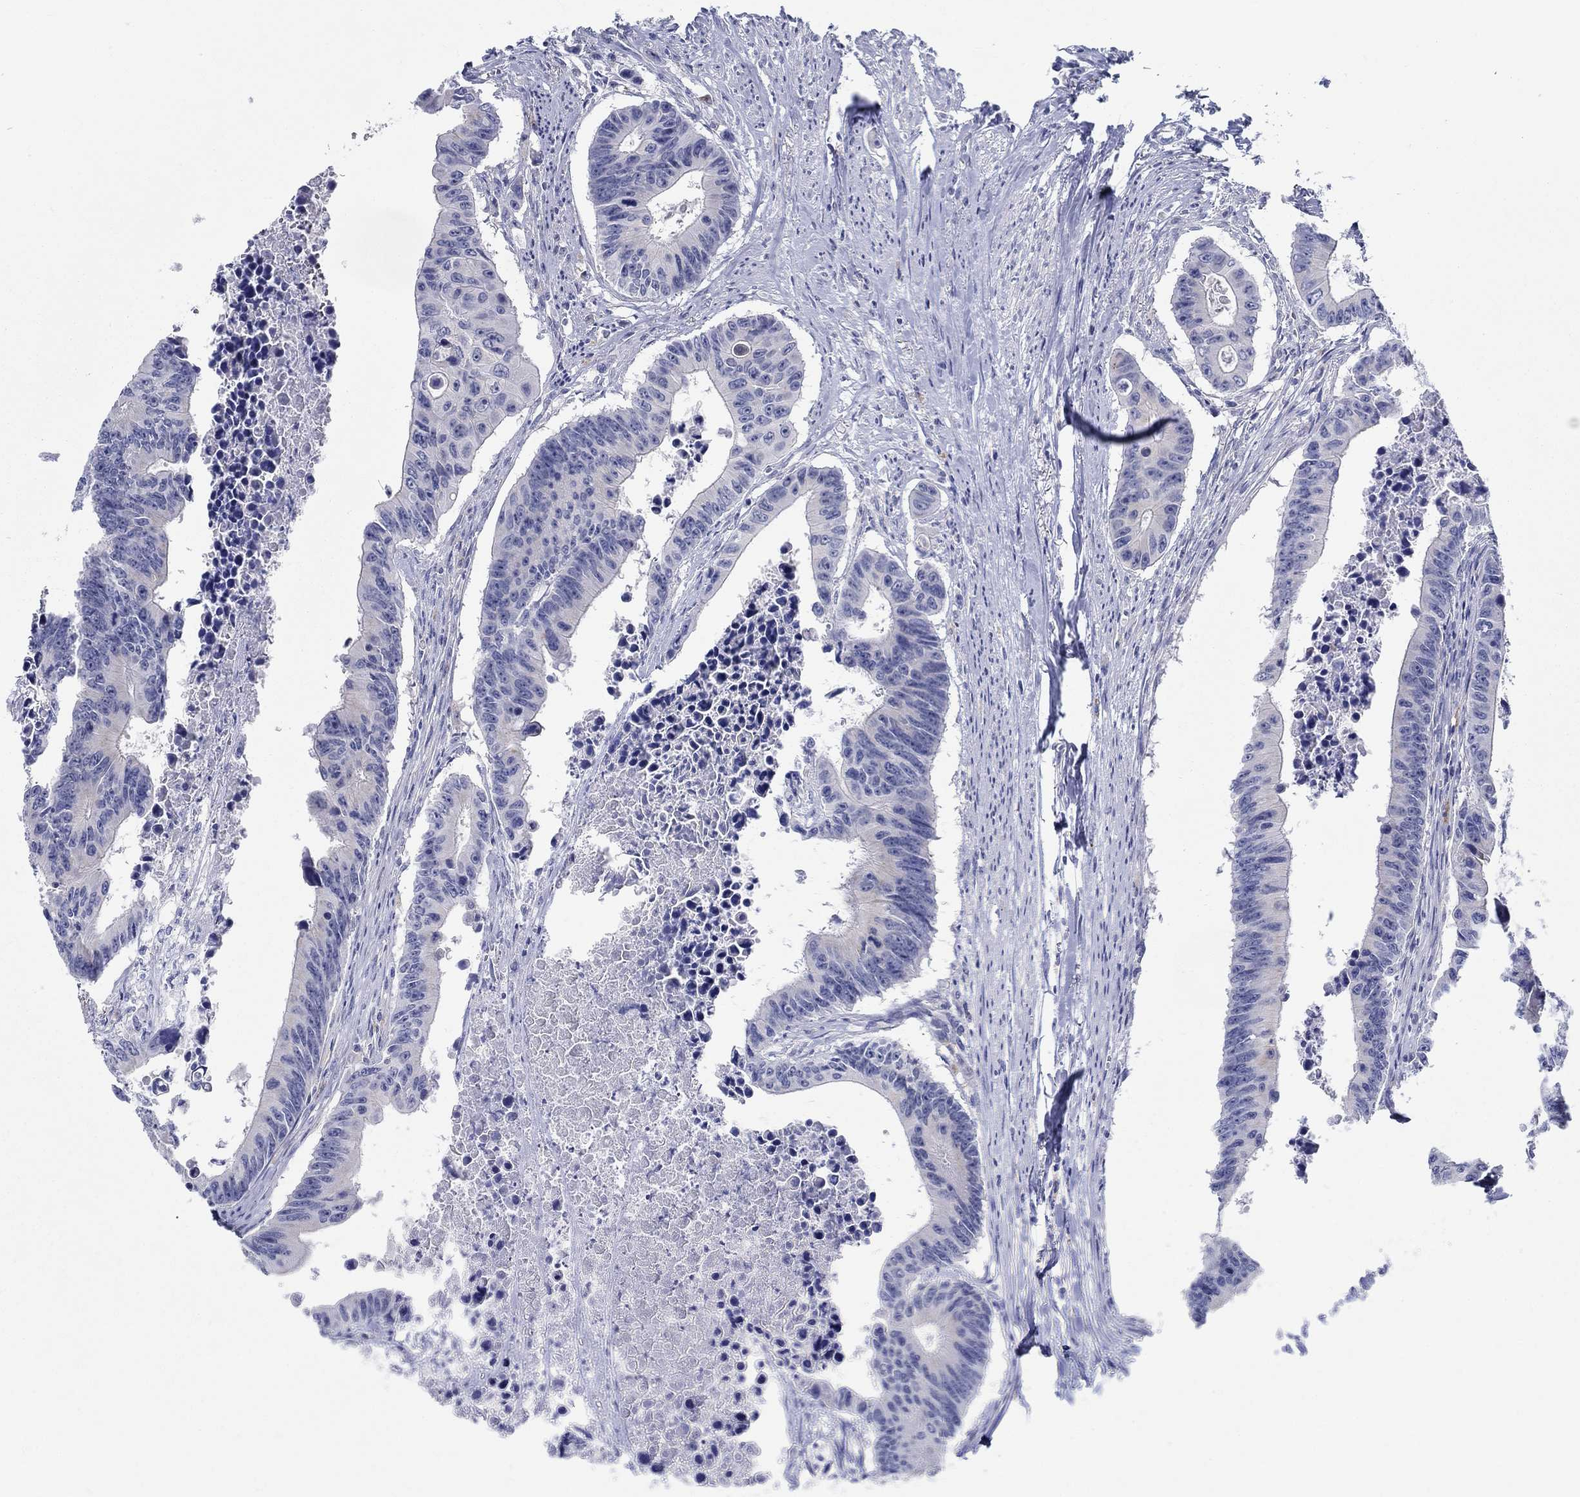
{"staining": {"intensity": "strong", "quantity": "<25%", "location": "cytoplasmic/membranous"}, "tissue": "colorectal cancer", "cell_type": "Tumor cells", "image_type": "cancer", "snomed": [{"axis": "morphology", "description": "Adenocarcinoma, NOS"}, {"axis": "topography", "description": "Colon"}], "caption": "Human colorectal cancer (adenocarcinoma) stained for a protein (brown) shows strong cytoplasmic/membranous positive staining in approximately <25% of tumor cells.", "gene": "RAP1GAP", "patient": {"sex": "female", "age": 87}}